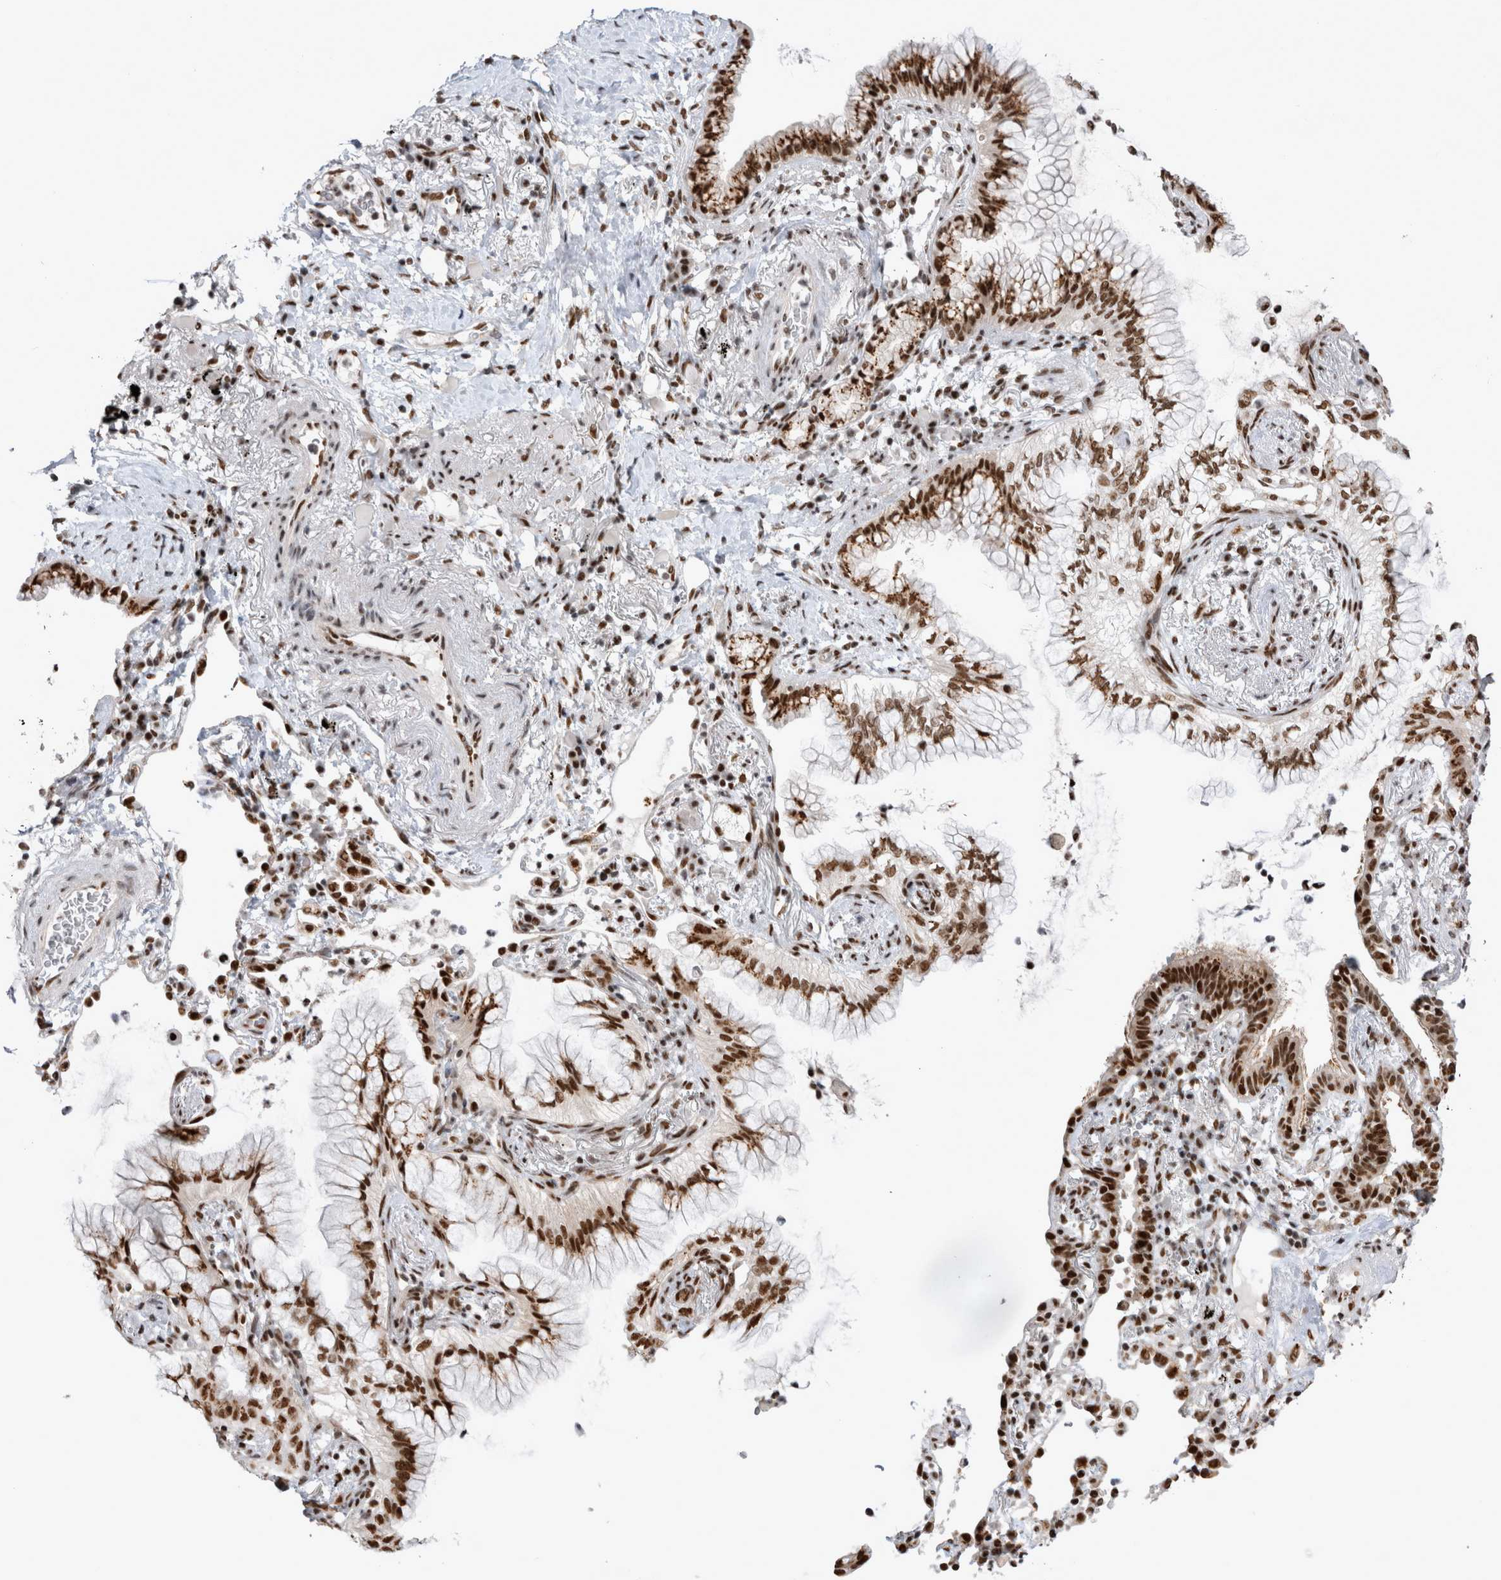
{"staining": {"intensity": "strong", "quantity": ">75%", "location": "nuclear"}, "tissue": "lung cancer", "cell_type": "Tumor cells", "image_type": "cancer", "snomed": [{"axis": "morphology", "description": "Adenocarcinoma, NOS"}, {"axis": "topography", "description": "Lung"}], "caption": "Lung cancer (adenocarcinoma) was stained to show a protein in brown. There is high levels of strong nuclear positivity in approximately >75% of tumor cells.", "gene": "EYA2", "patient": {"sex": "female", "age": 70}}